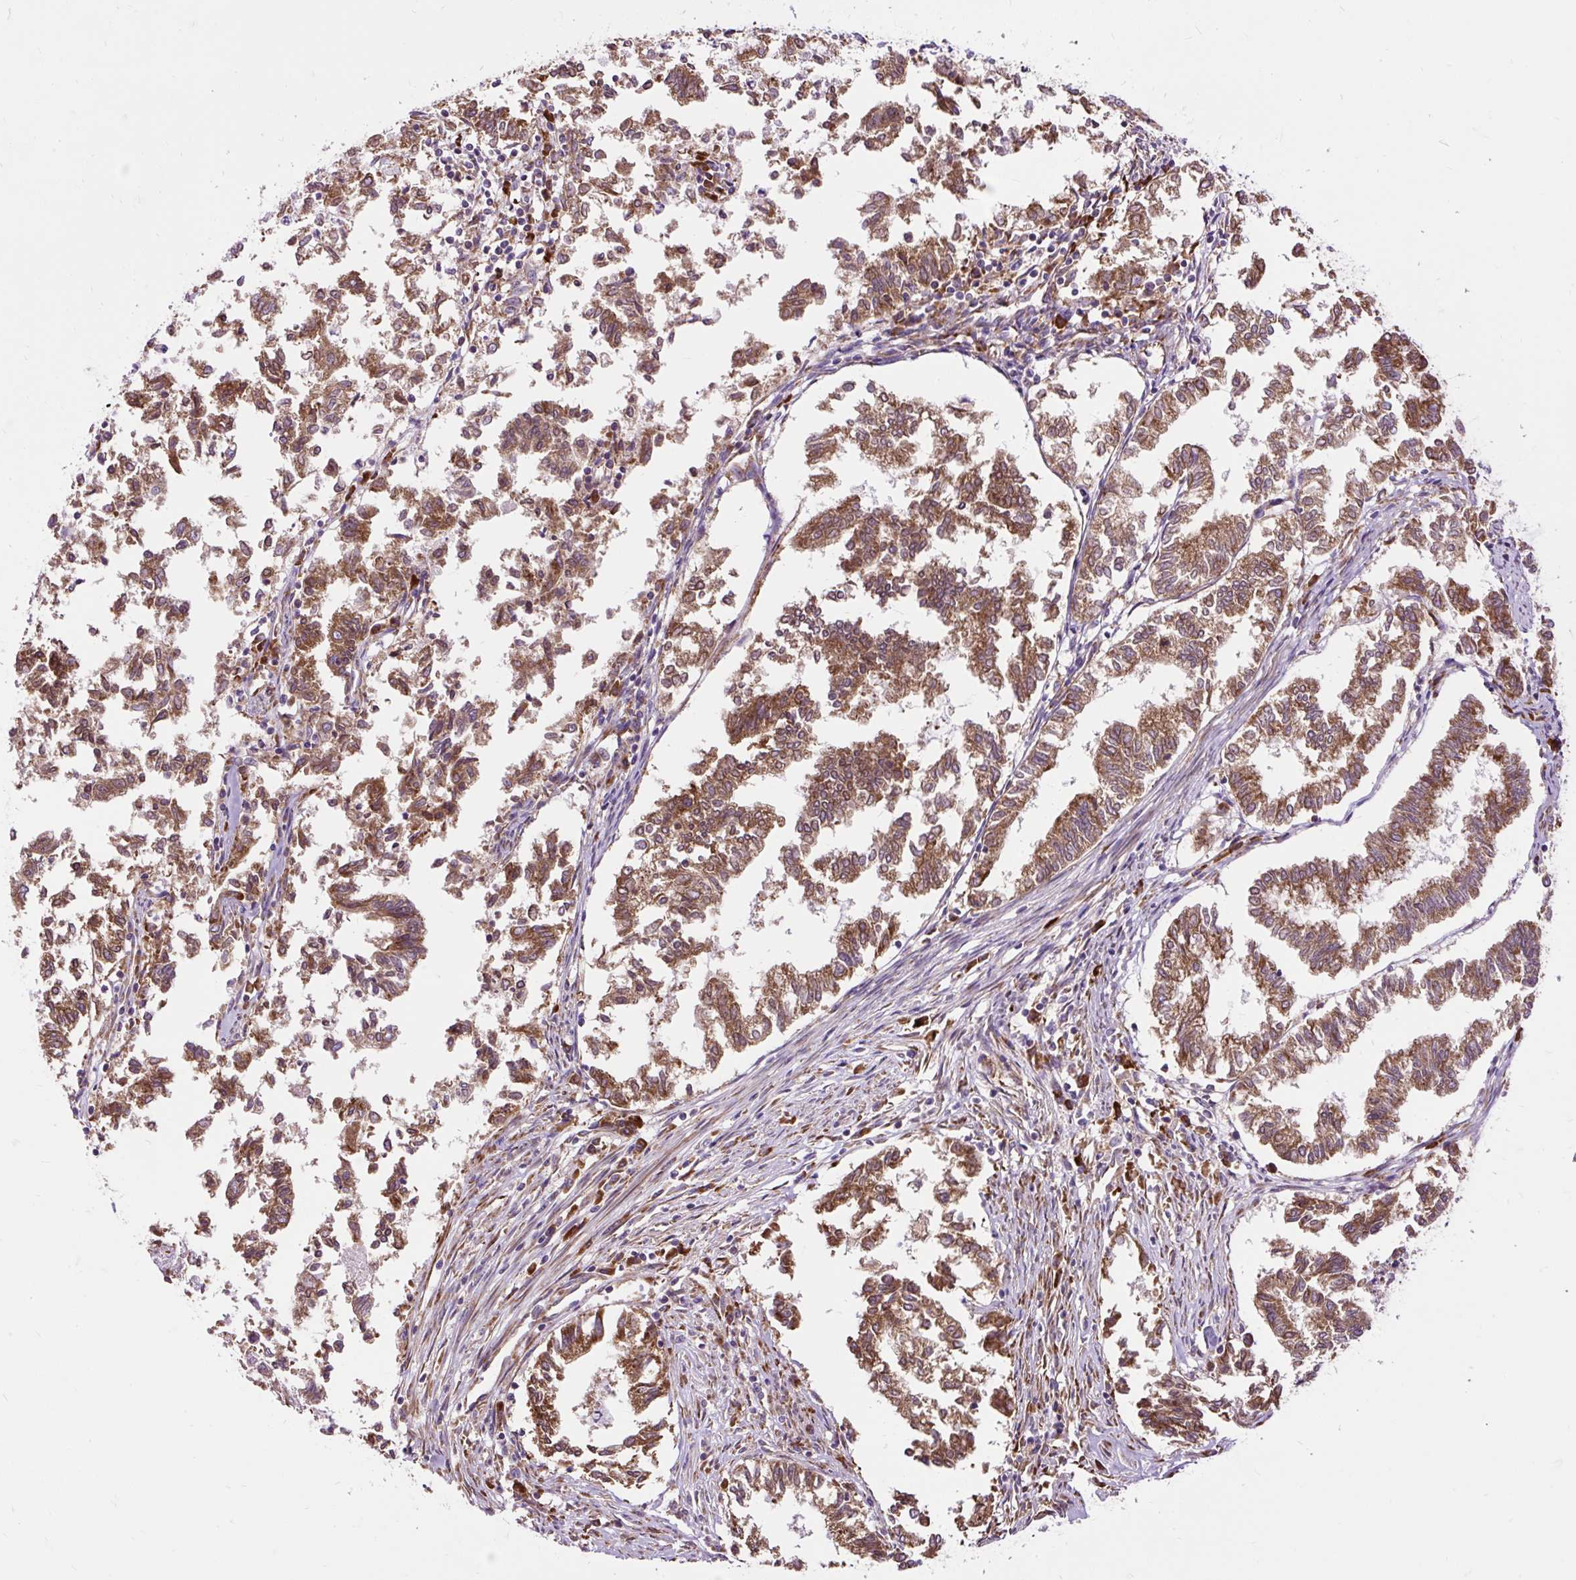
{"staining": {"intensity": "moderate", "quantity": ">75%", "location": "cytoplasmic/membranous"}, "tissue": "endometrial cancer", "cell_type": "Tumor cells", "image_type": "cancer", "snomed": [{"axis": "morphology", "description": "Necrosis, NOS"}, {"axis": "morphology", "description": "Adenocarcinoma, NOS"}, {"axis": "topography", "description": "Endometrium"}], "caption": "IHC (DAB (3,3'-diaminobenzidine)) staining of endometrial adenocarcinoma displays moderate cytoplasmic/membranous protein expression in approximately >75% of tumor cells. IHC stains the protein of interest in brown and the nuclei are stained blue.", "gene": "RPS5", "patient": {"sex": "female", "age": 79}}